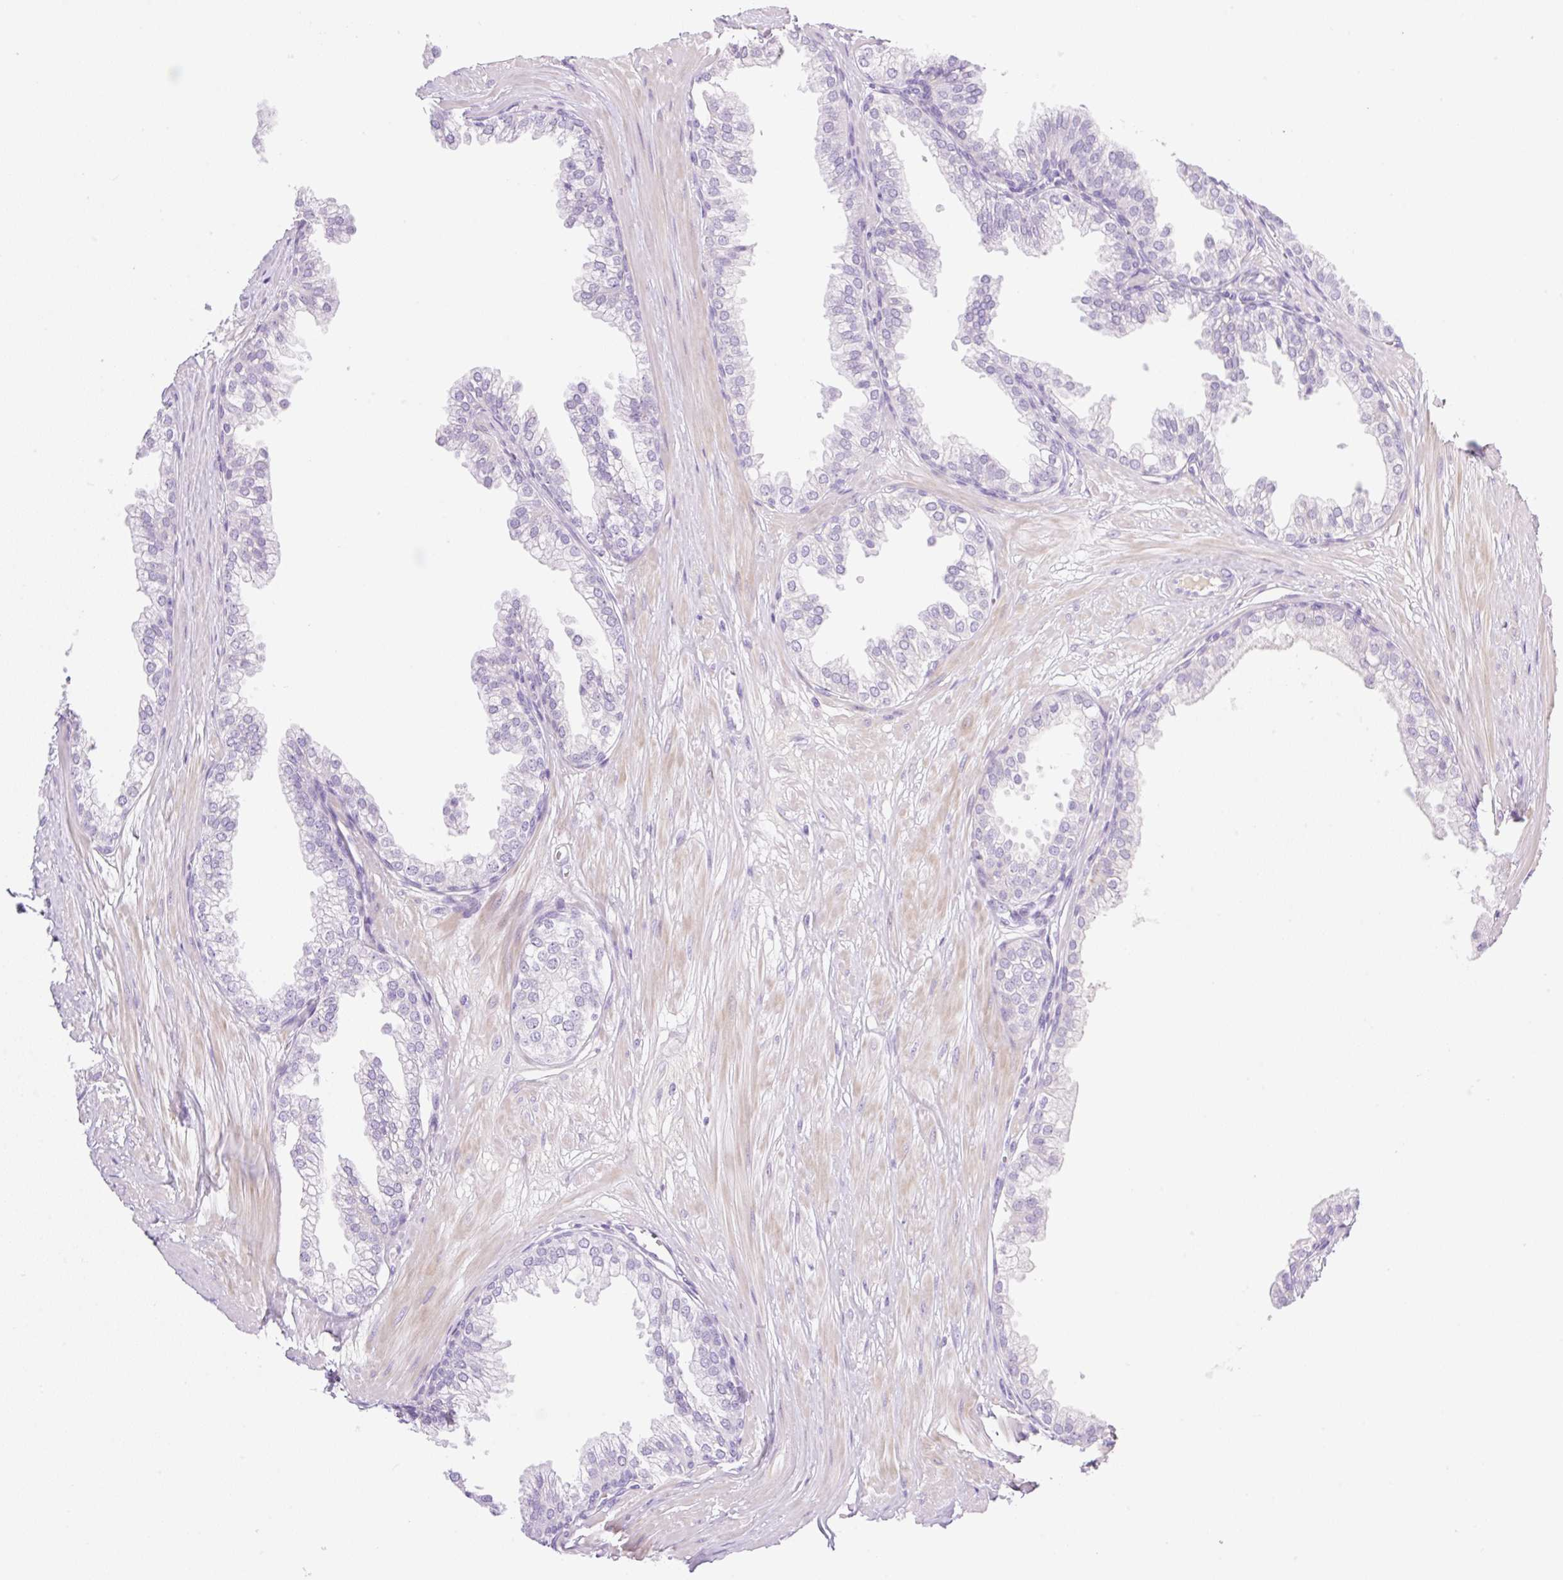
{"staining": {"intensity": "negative", "quantity": "none", "location": "none"}, "tissue": "prostate", "cell_type": "Glandular cells", "image_type": "normal", "snomed": [{"axis": "morphology", "description": "Normal tissue, NOS"}, {"axis": "topography", "description": "Prostate"}, {"axis": "topography", "description": "Peripheral nerve tissue"}], "caption": "There is no significant expression in glandular cells of prostate. The staining was performed using DAB (3,3'-diaminobenzidine) to visualize the protein expression in brown, while the nuclei were stained in blue with hematoxylin (Magnification: 20x).", "gene": "PALM3", "patient": {"sex": "male", "age": 55}}